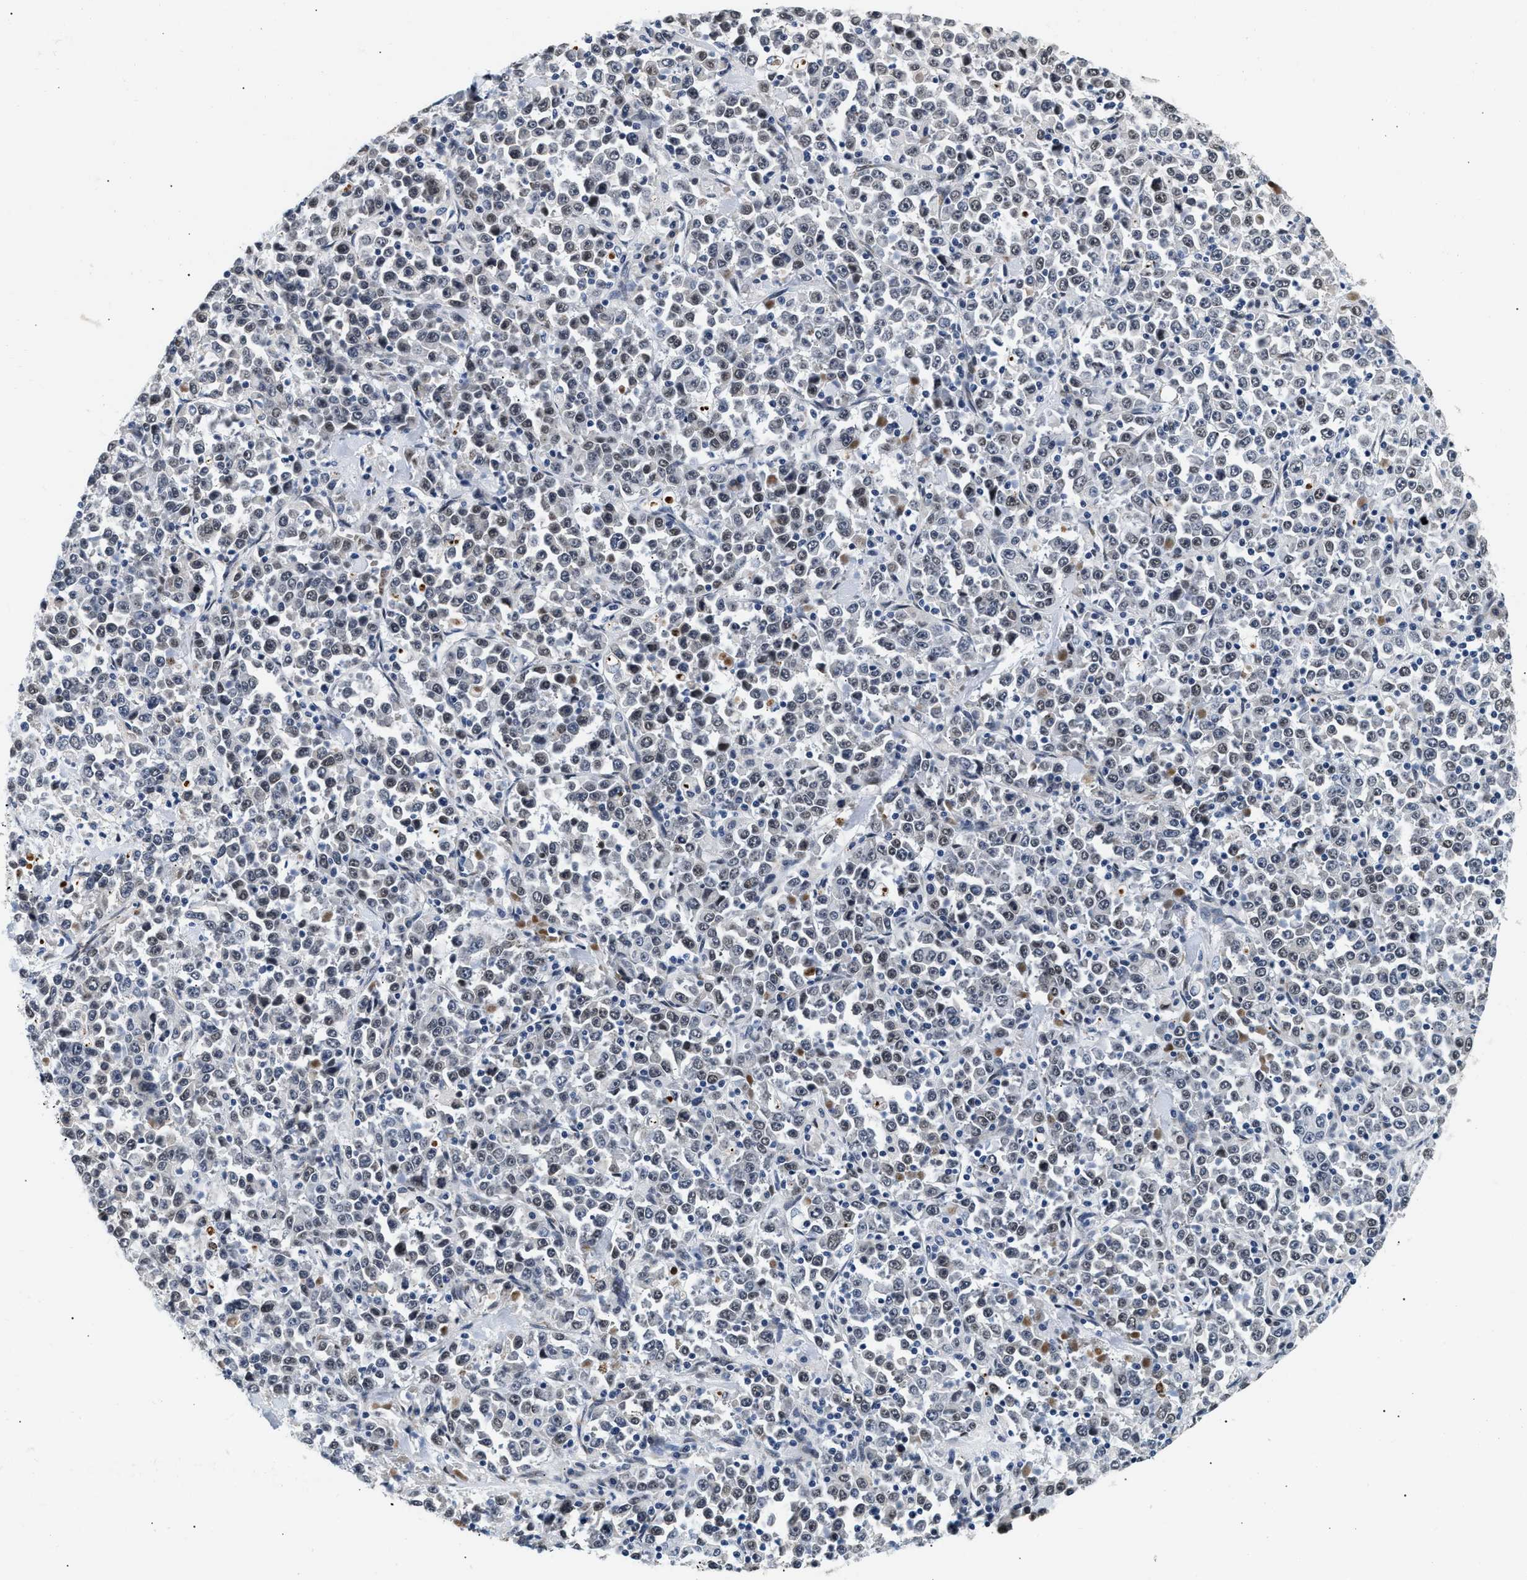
{"staining": {"intensity": "weak", "quantity": "<25%", "location": "nuclear"}, "tissue": "stomach cancer", "cell_type": "Tumor cells", "image_type": "cancer", "snomed": [{"axis": "morphology", "description": "Normal tissue, NOS"}, {"axis": "morphology", "description": "Adenocarcinoma, NOS"}, {"axis": "topography", "description": "Stomach, upper"}, {"axis": "topography", "description": "Stomach"}], "caption": "Stomach cancer (adenocarcinoma) was stained to show a protein in brown. There is no significant expression in tumor cells.", "gene": "THOC1", "patient": {"sex": "male", "age": 59}}